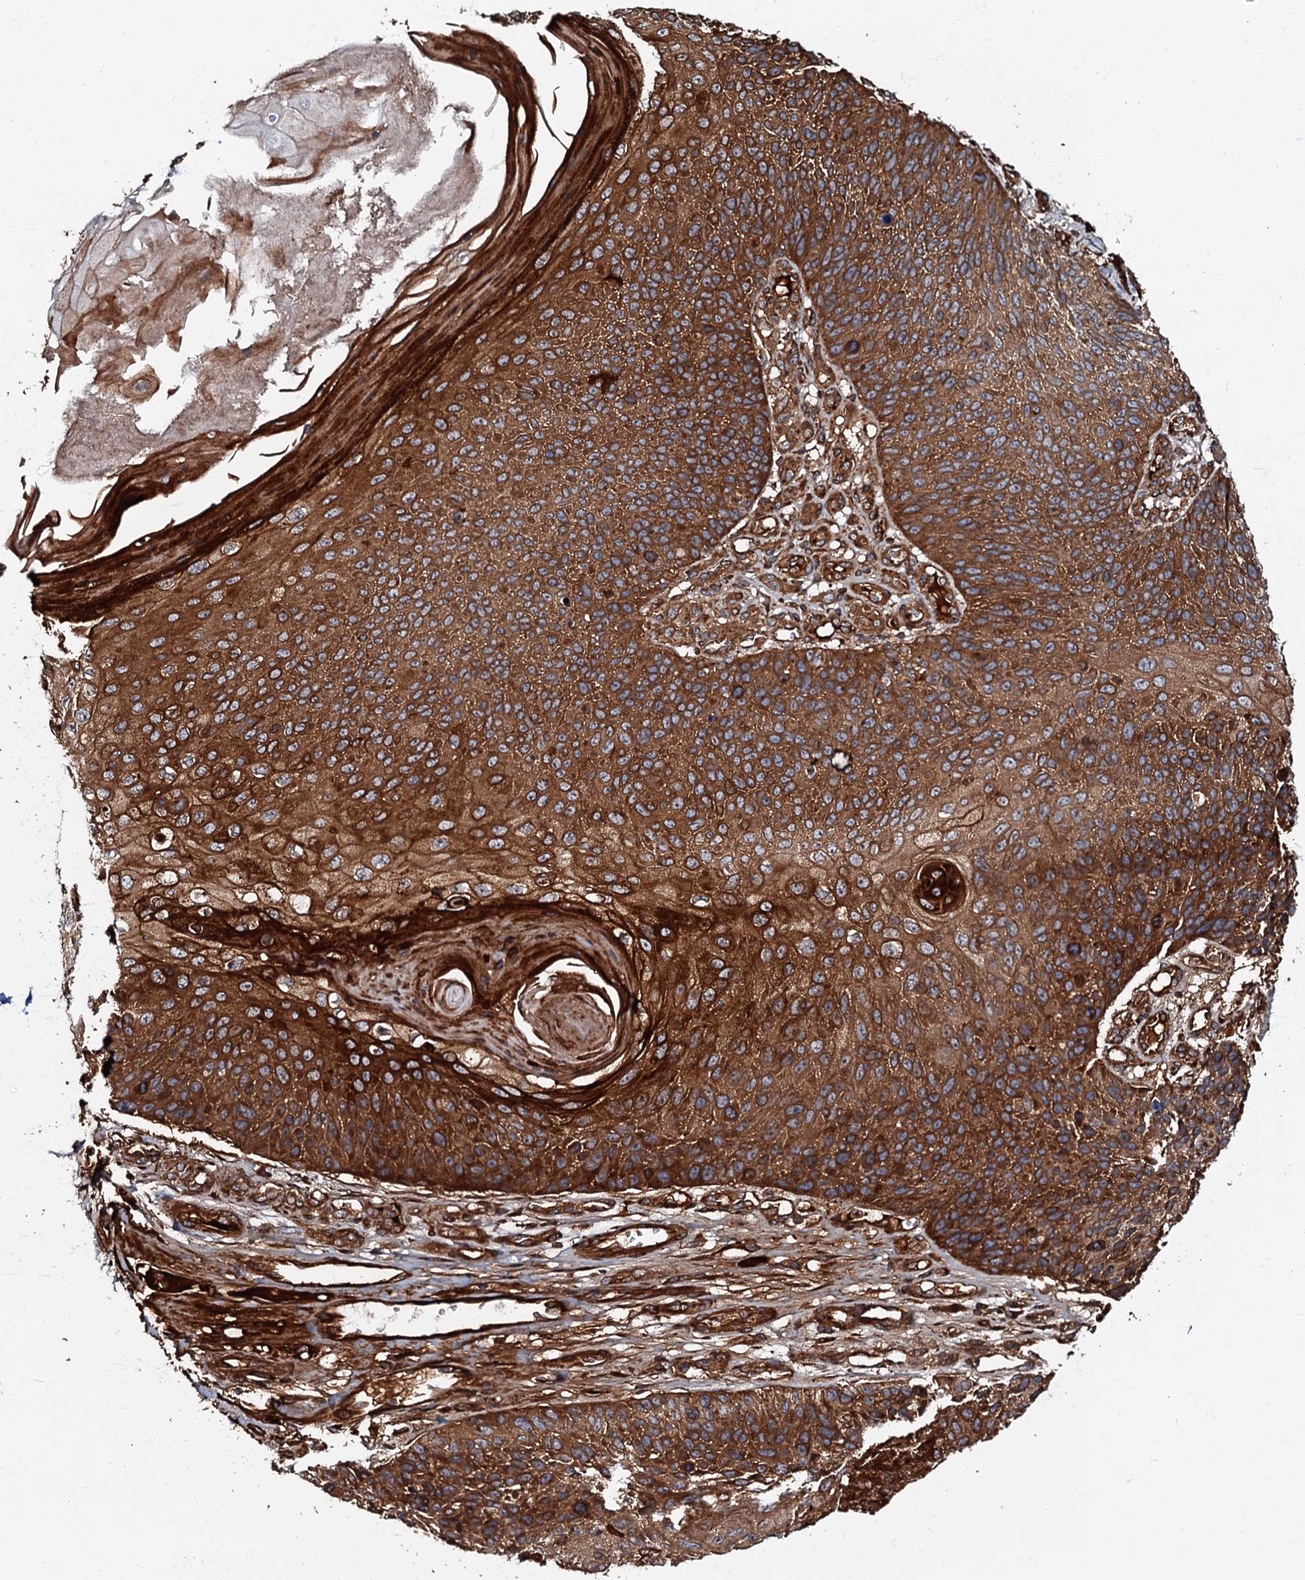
{"staining": {"intensity": "strong", "quantity": ">75%", "location": "cytoplasmic/membranous"}, "tissue": "skin cancer", "cell_type": "Tumor cells", "image_type": "cancer", "snomed": [{"axis": "morphology", "description": "Squamous cell carcinoma, NOS"}, {"axis": "topography", "description": "Skin"}], "caption": "About >75% of tumor cells in skin cancer exhibit strong cytoplasmic/membranous protein positivity as visualized by brown immunohistochemical staining.", "gene": "BLOC1S6", "patient": {"sex": "female", "age": 88}}